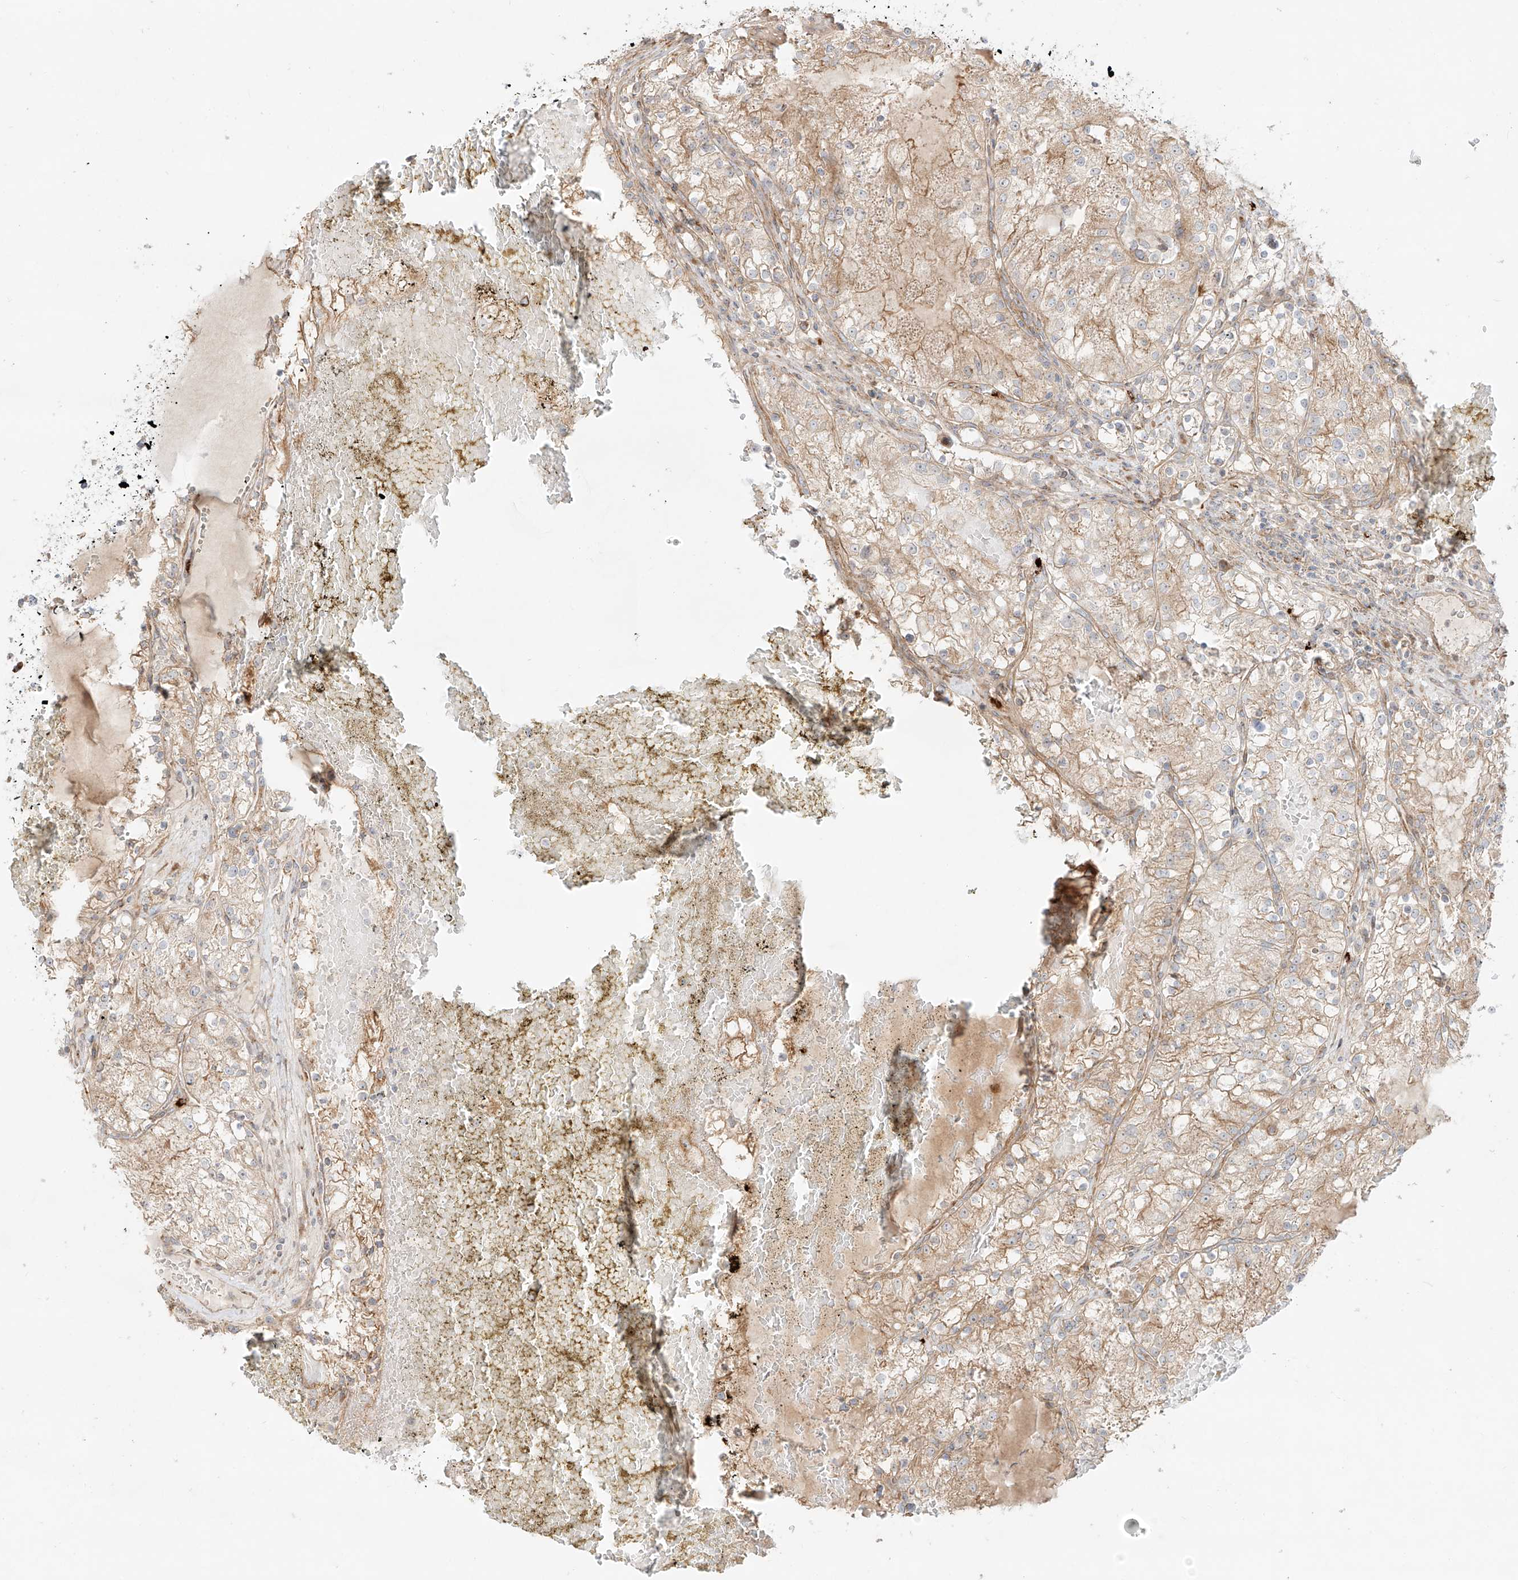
{"staining": {"intensity": "weak", "quantity": ">75%", "location": "cytoplasmic/membranous"}, "tissue": "renal cancer", "cell_type": "Tumor cells", "image_type": "cancer", "snomed": [{"axis": "morphology", "description": "Normal tissue, NOS"}, {"axis": "morphology", "description": "Adenocarcinoma, NOS"}, {"axis": "topography", "description": "Kidney"}], "caption": "About >75% of tumor cells in adenocarcinoma (renal) show weak cytoplasmic/membranous protein expression as visualized by brown immunohistochemical staining.", "gene": "ZNF287", "patient": {"sex": "male", "age": 68}}